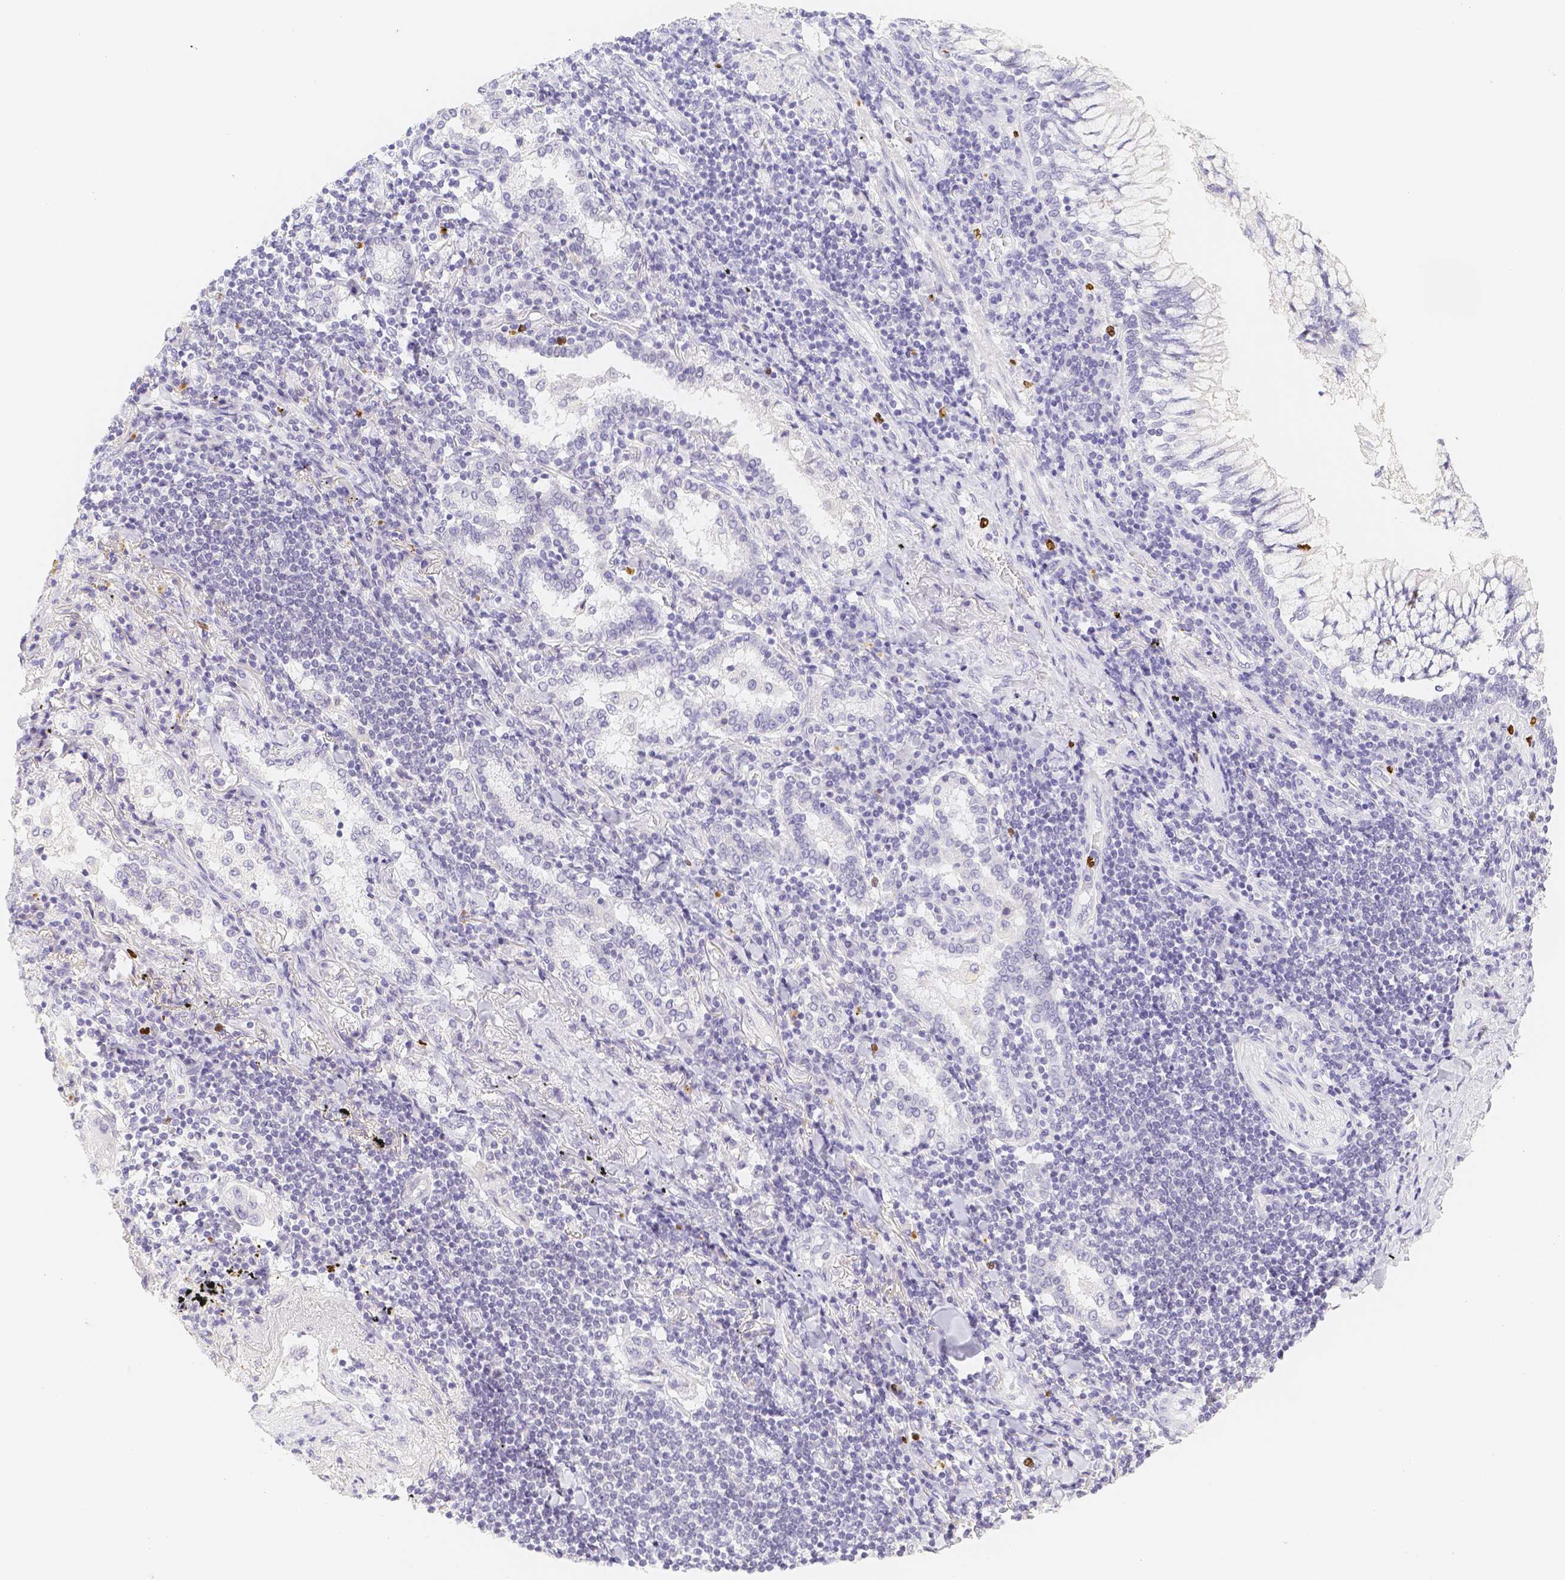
{"staining": {"intensity": "negative", "quantity": "none", "location": "none"}, "tissue": "lung cancer", "cell_type": "Tumor cells", "image_type": "cancer", "snomed": [{"axis": "morphology", "description": "Adenocarcinoma, NOS"}, {"axis": "topography", "description": "Lung"}], "caption": "A high-resolution photomicrograph shows immunohistochemistry staining of lung cancer, which exhibits no significant expression in tumor cells. Nuclei are stained in blue.", "gene": "PADI4", "patient": {"sex": "female", "age": 65}}